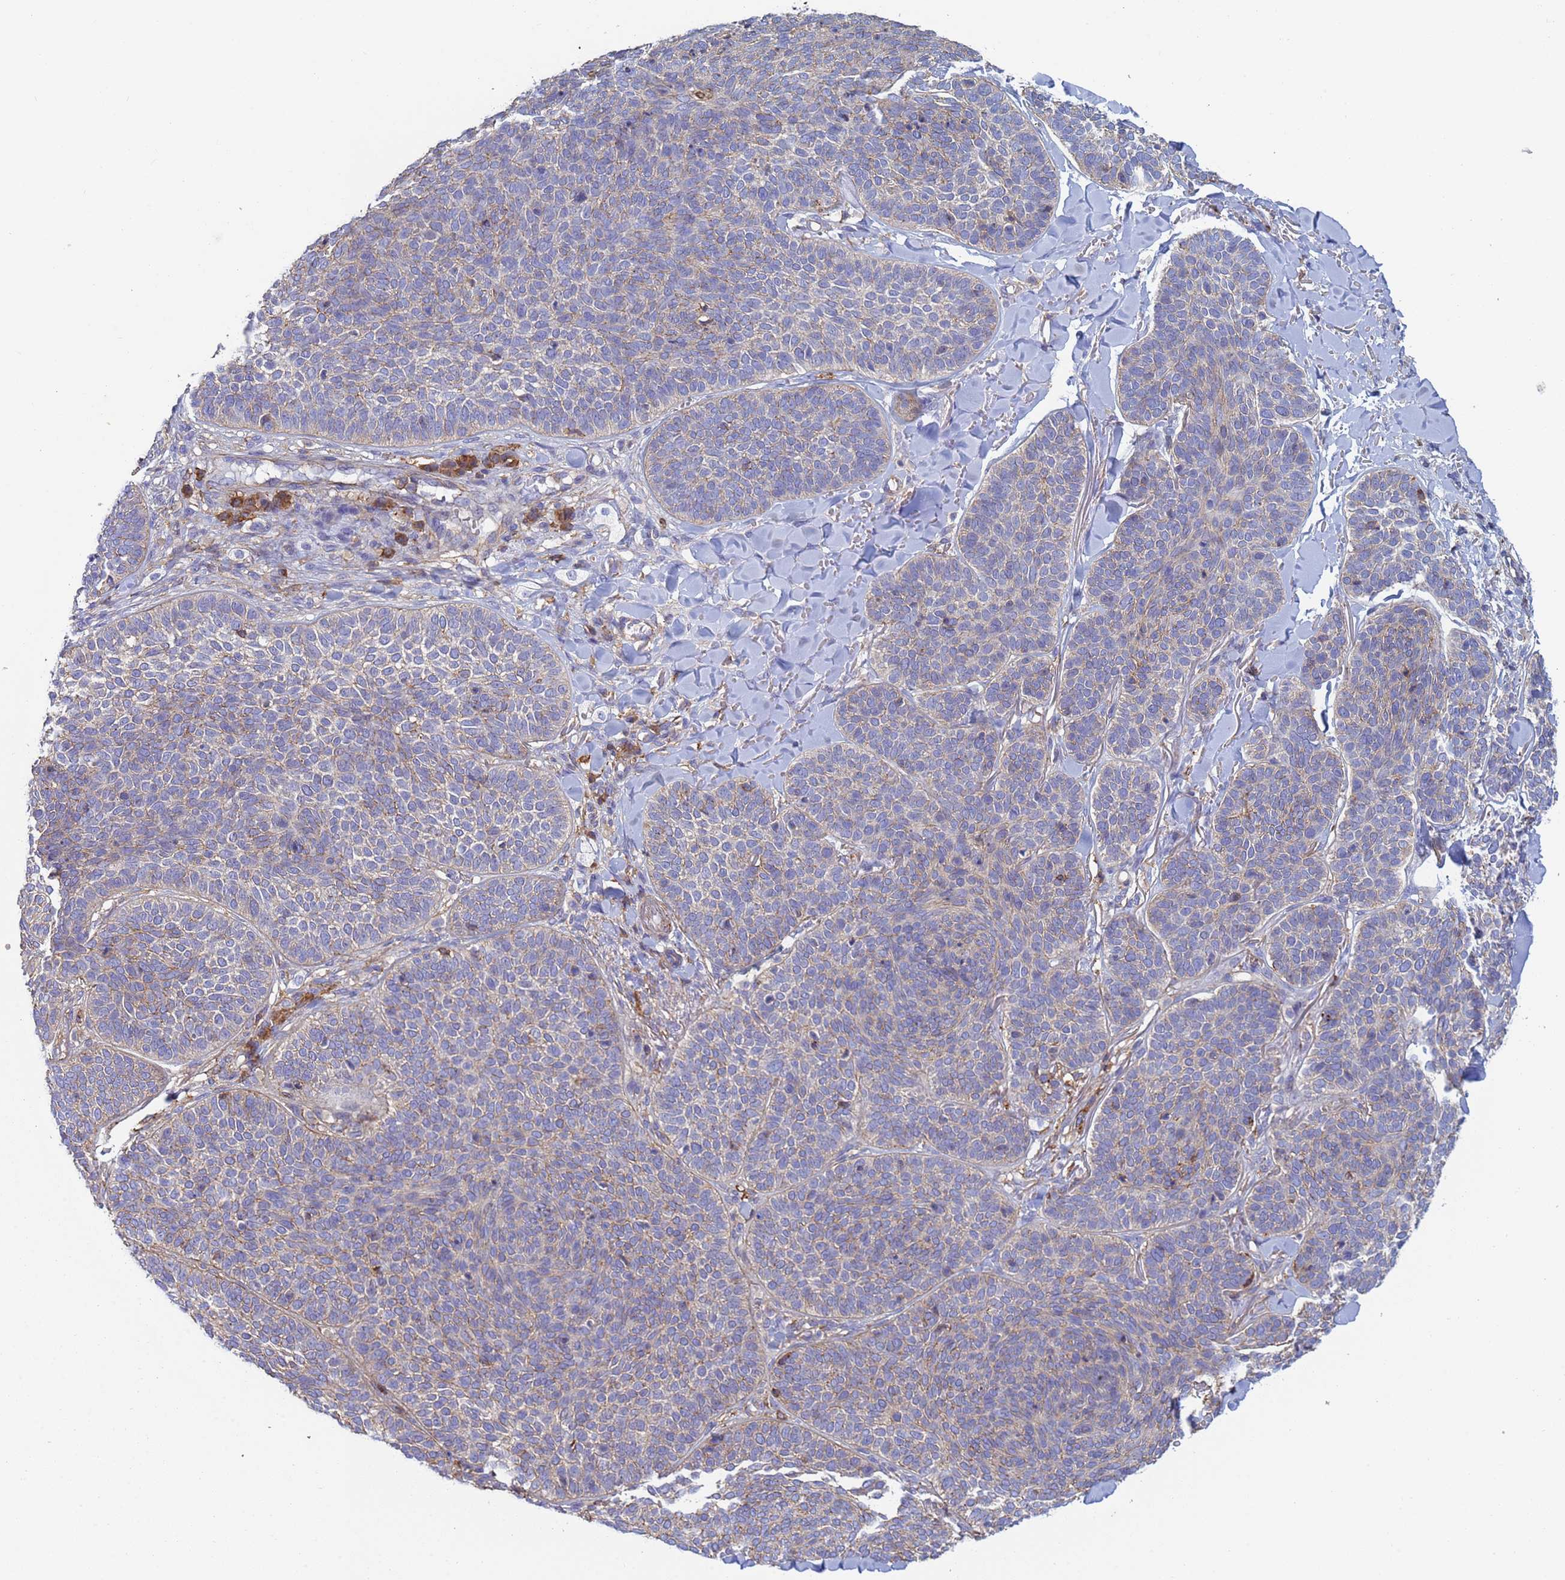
{"staining": {"intensity": "weak", "quantity": "<25%", "location": "cytoplasmic/membranous"}, "tissue": "skin cancer", "cell_type": "Tumor cells", "image_type": "cancer", "snomed": [{"axis": "morphology", "description": "Basal cell carcinoma"}, {"axis": "topography", "description": "Skin"}], "caption": "Tumor cells are negative for protein expression in human skin basal cell carcinoma.", "gene": "ZNG1B", "patient": {"sex": "male", "age": 85}}